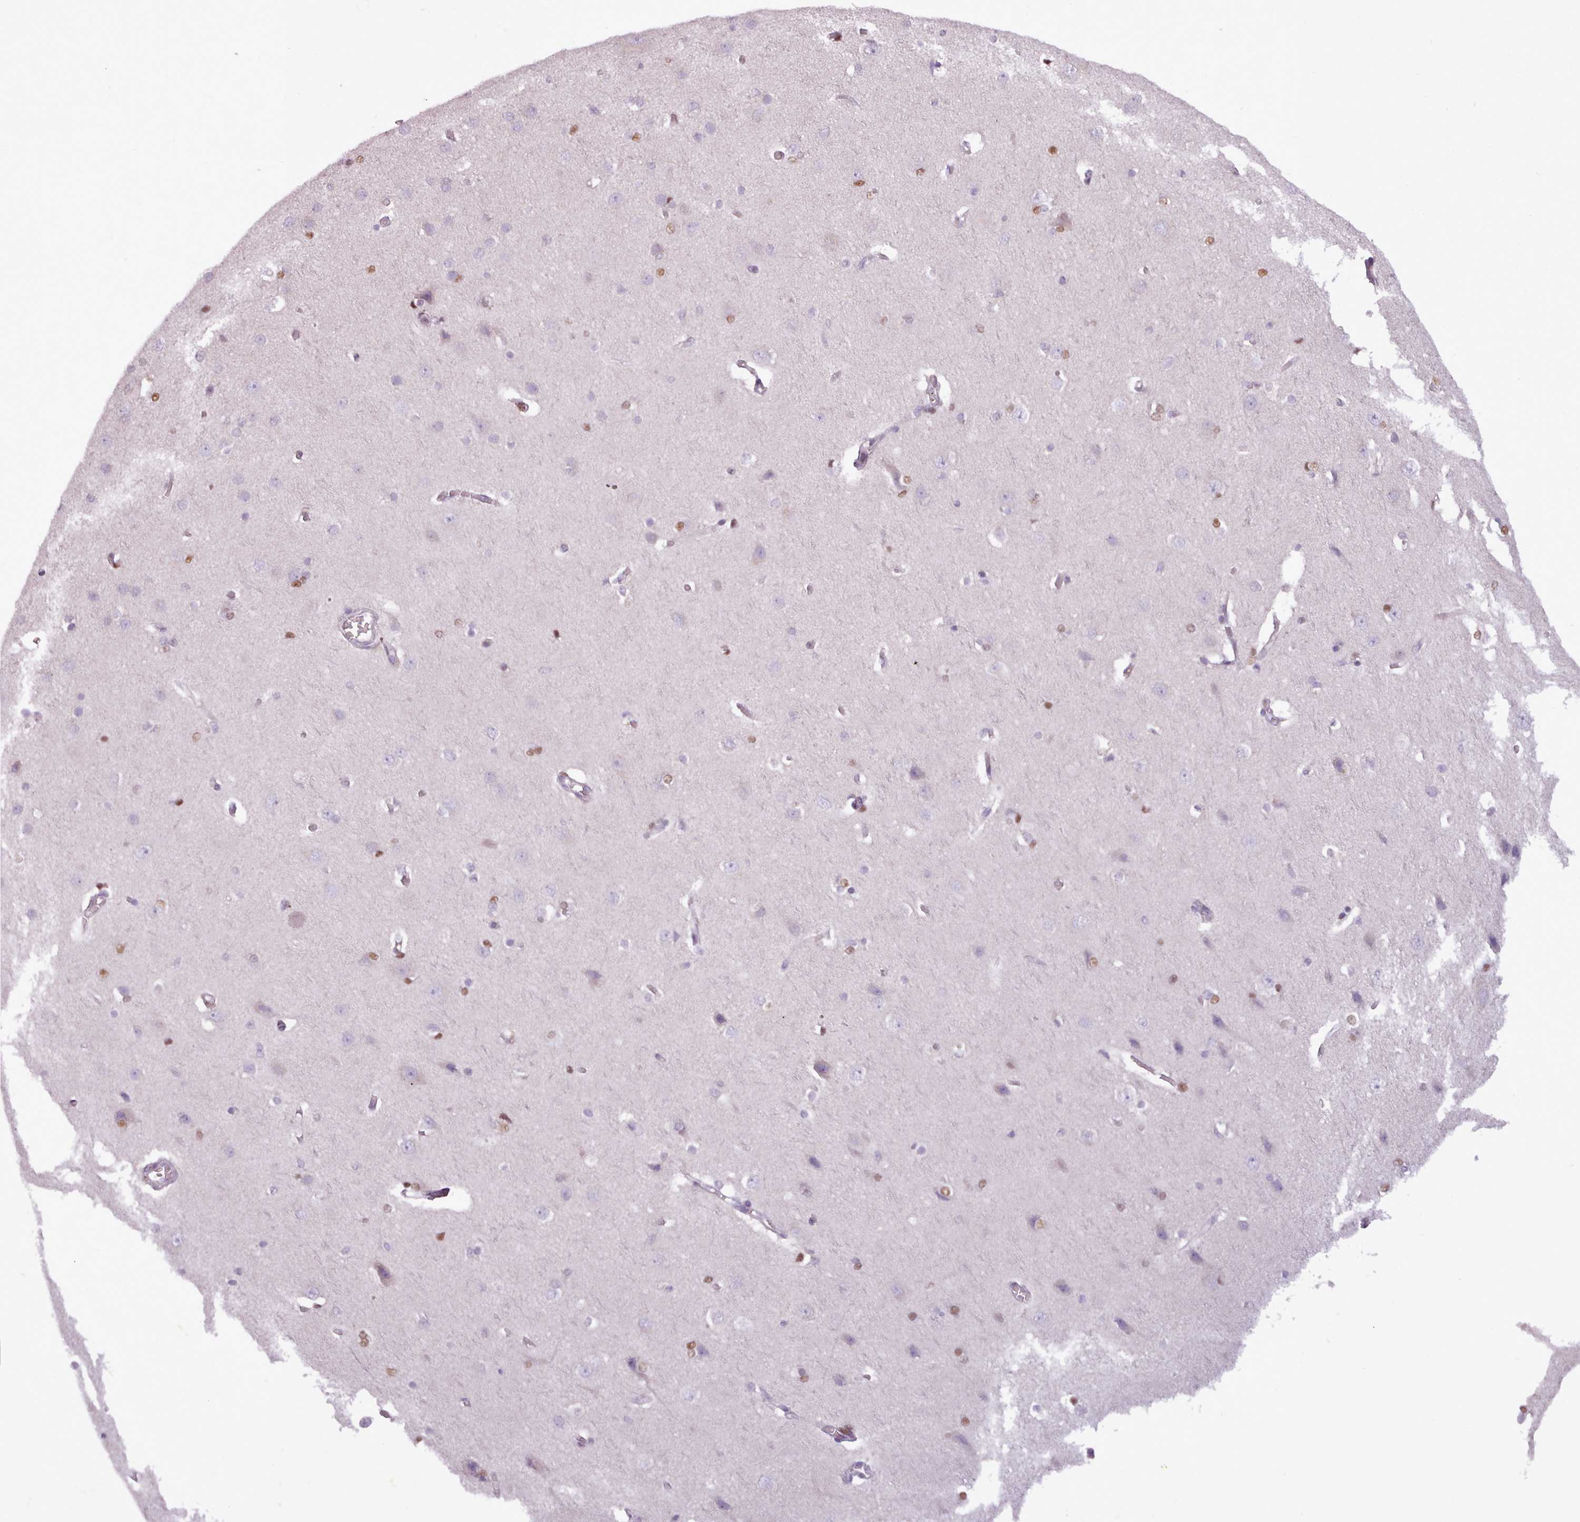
{"staining": {"intensity": "negative", "quantity": "none", "location": "none"}, "tissue": "cerebral cortex", "cell_type": "Endothelial cells", "image_type": "normal", "snomed": [{"axis": "morphology", "description": "Normal tissue, NOS"}, {"axis": "topography", "description": "Cerebral cortex"}], "caption": "IHC photomicrograph of benign cerebral cortex: human cerebral cortex stained with DAB reveals no significant protein positivity in endothelial cells.", "gene": "SLURP1", "patient": {"sex": "male", "age": 37}}